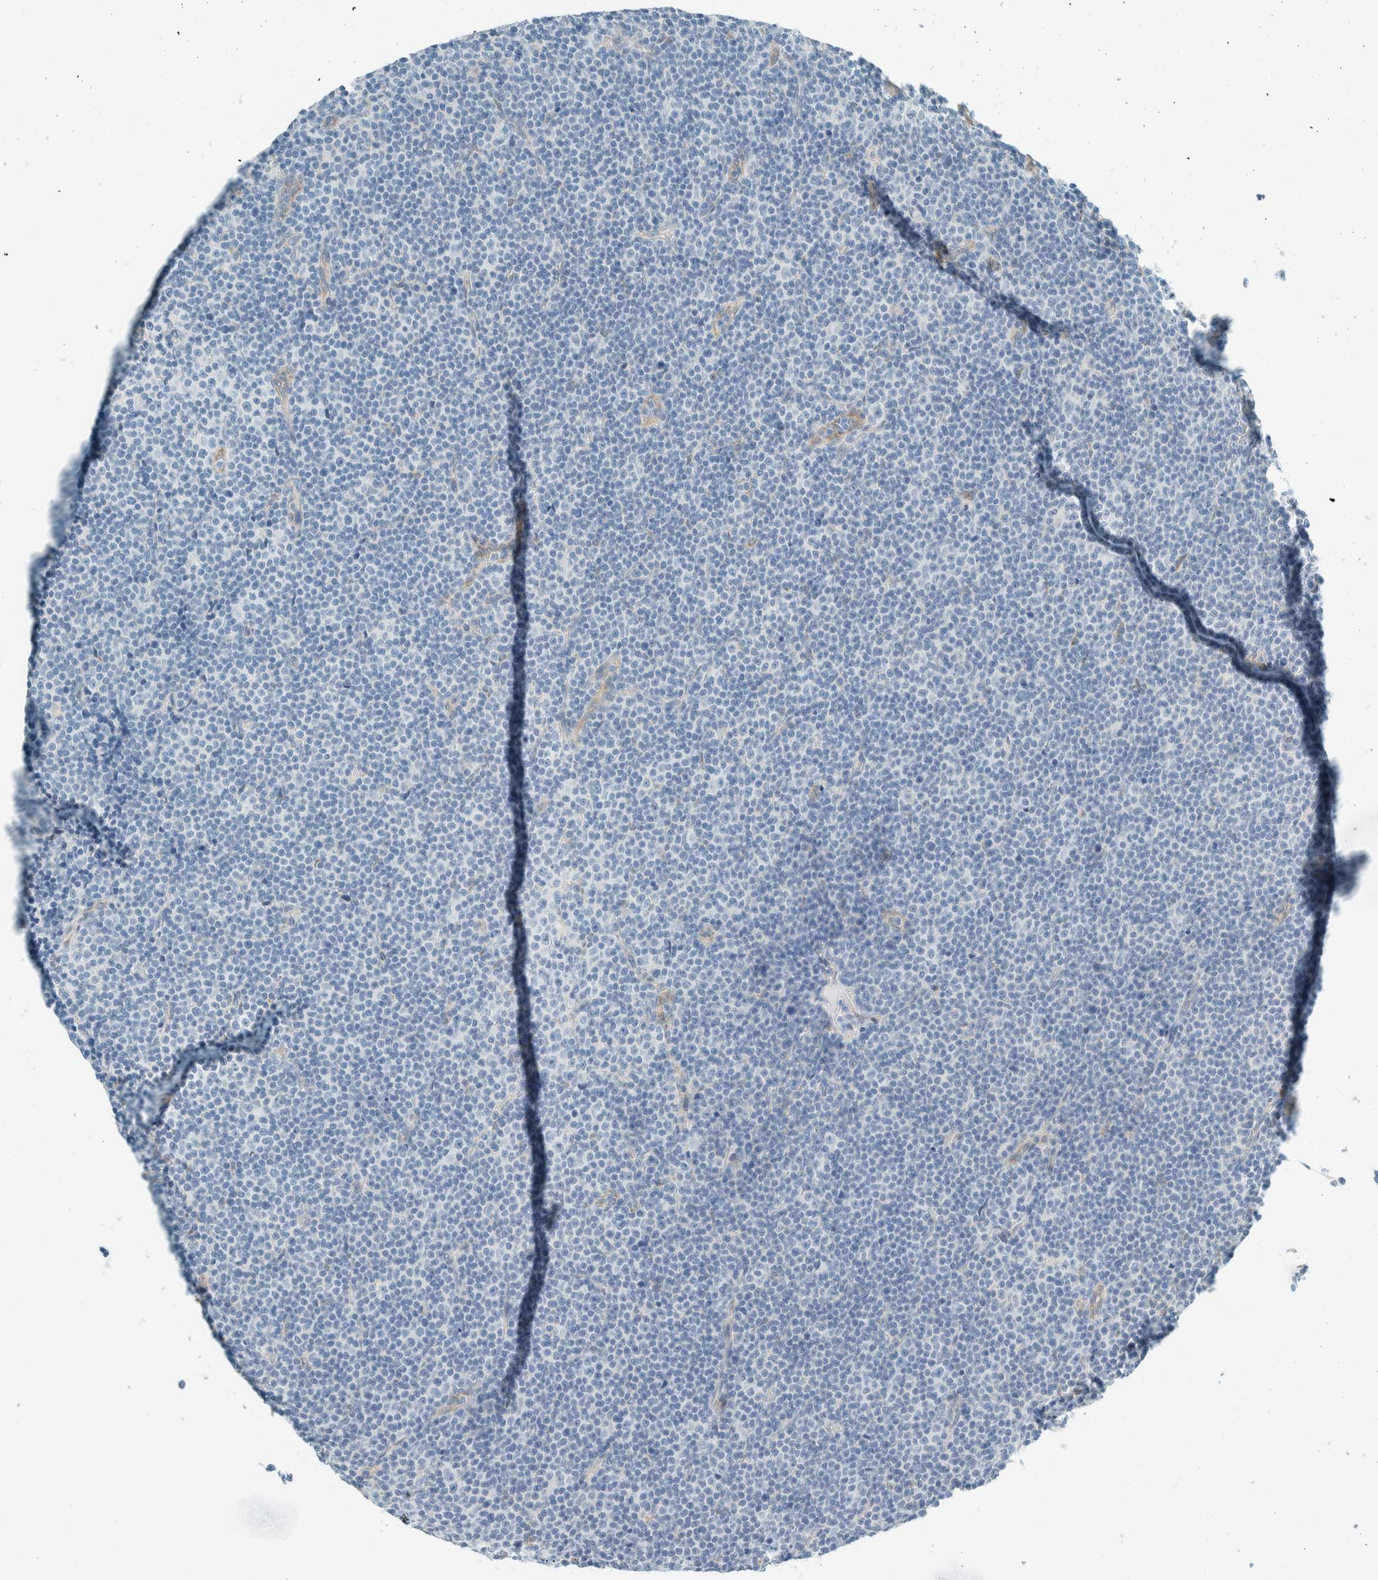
{"staining": {"intensity": "negative", "quantity": "none", "location": "none"}, "tissue": "lymphoma", "cell_type": "Tumor cells", "image_type": "cancer", "snomed": [{"axis": "morphology", "description": "Malignant lymphoma, non-Hodgkin's type, Low grade"}, {"axis": "topography", "description": "Lymph node"}], "caption": "There is no significant expression in tumor cells of lymphoma.", "gene": "ALDH7A1", "patient": {"sex": "female", "age": 67}}